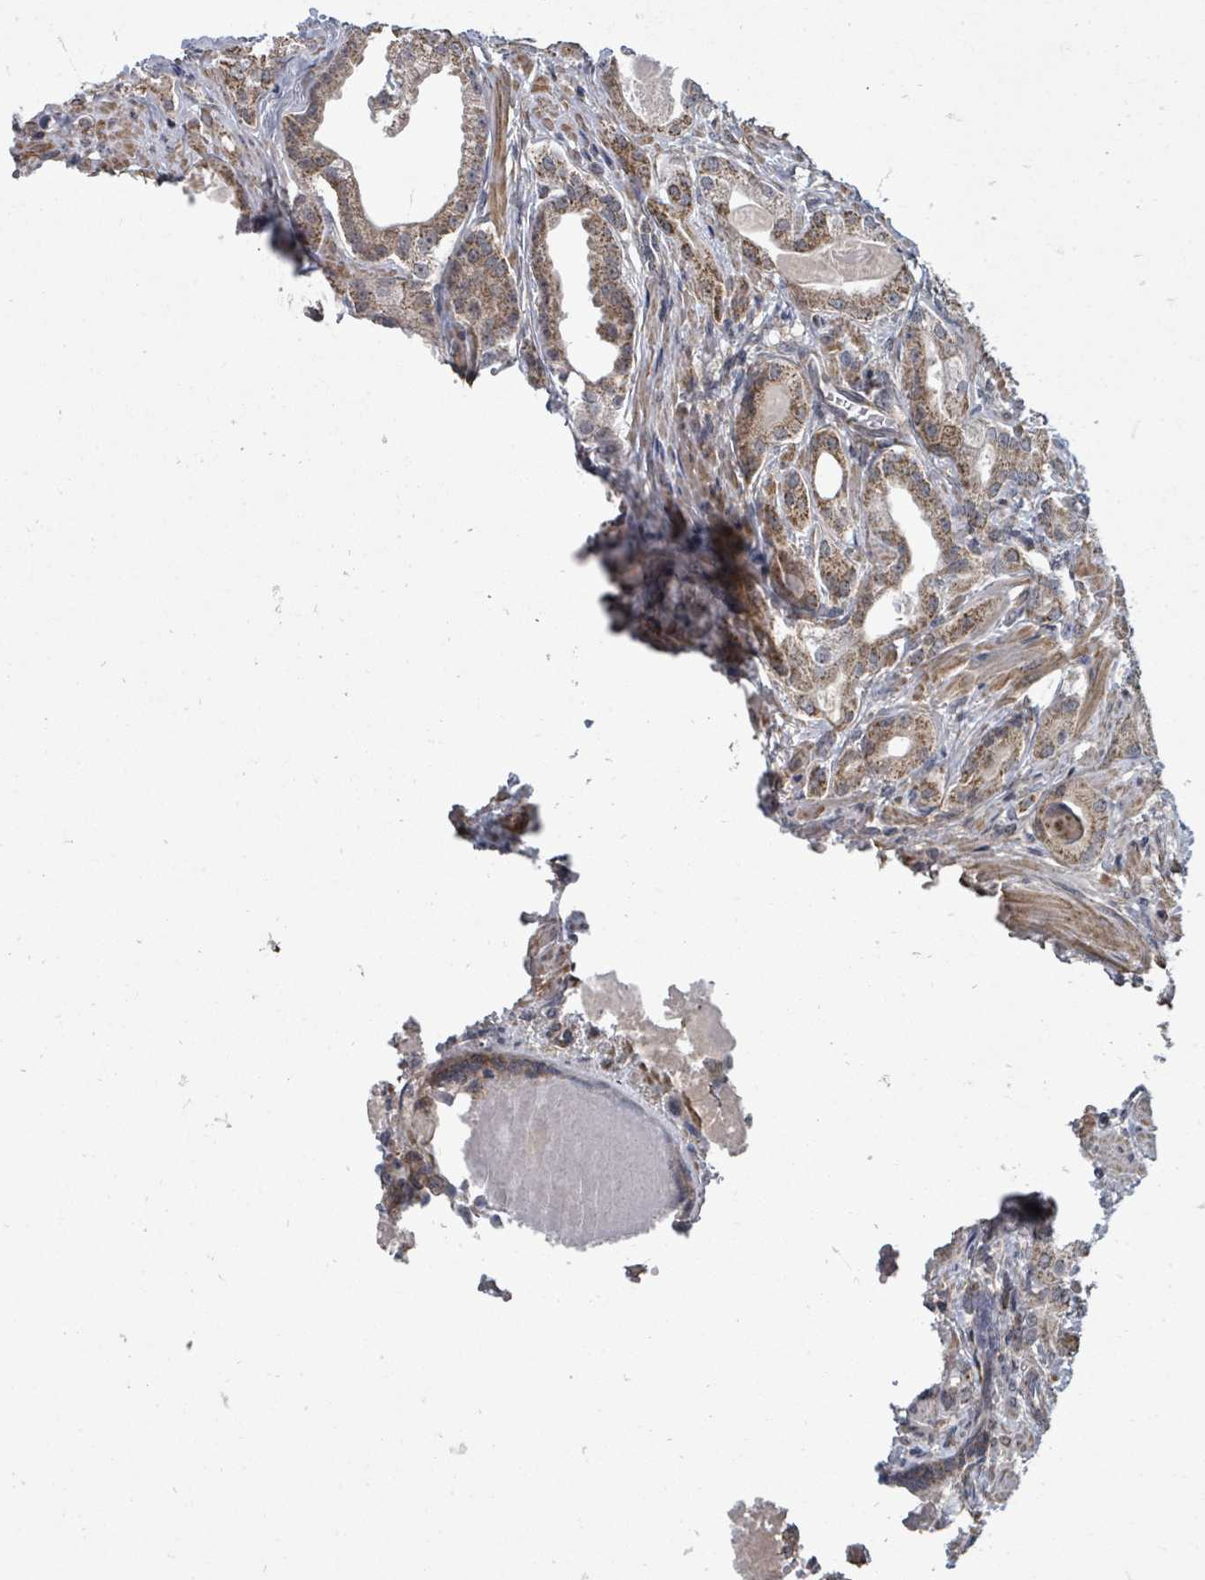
{"staining": {"intensity": "moderate", "quantity": ">75%", "location": "cytoplasmic/membranous"}, "tissue": "prostate cancer", "cell_type": "Tumor cells", "image_type": "cancer", "snomed": [{"axis": "morphology", "description": "Adenocarcinoma, Low grade"}, {"axis": "topography", "description": "Prostate"}], "caption": "Immunohistochemical staining of low-grade adenocarcinoma (prostate) displays medium levels of moderate cytoplasmic/membranous staining in about >75% of tumor cells.", "gene": "MAGOHB", "patient": {"sex": "male", "age": 64}}